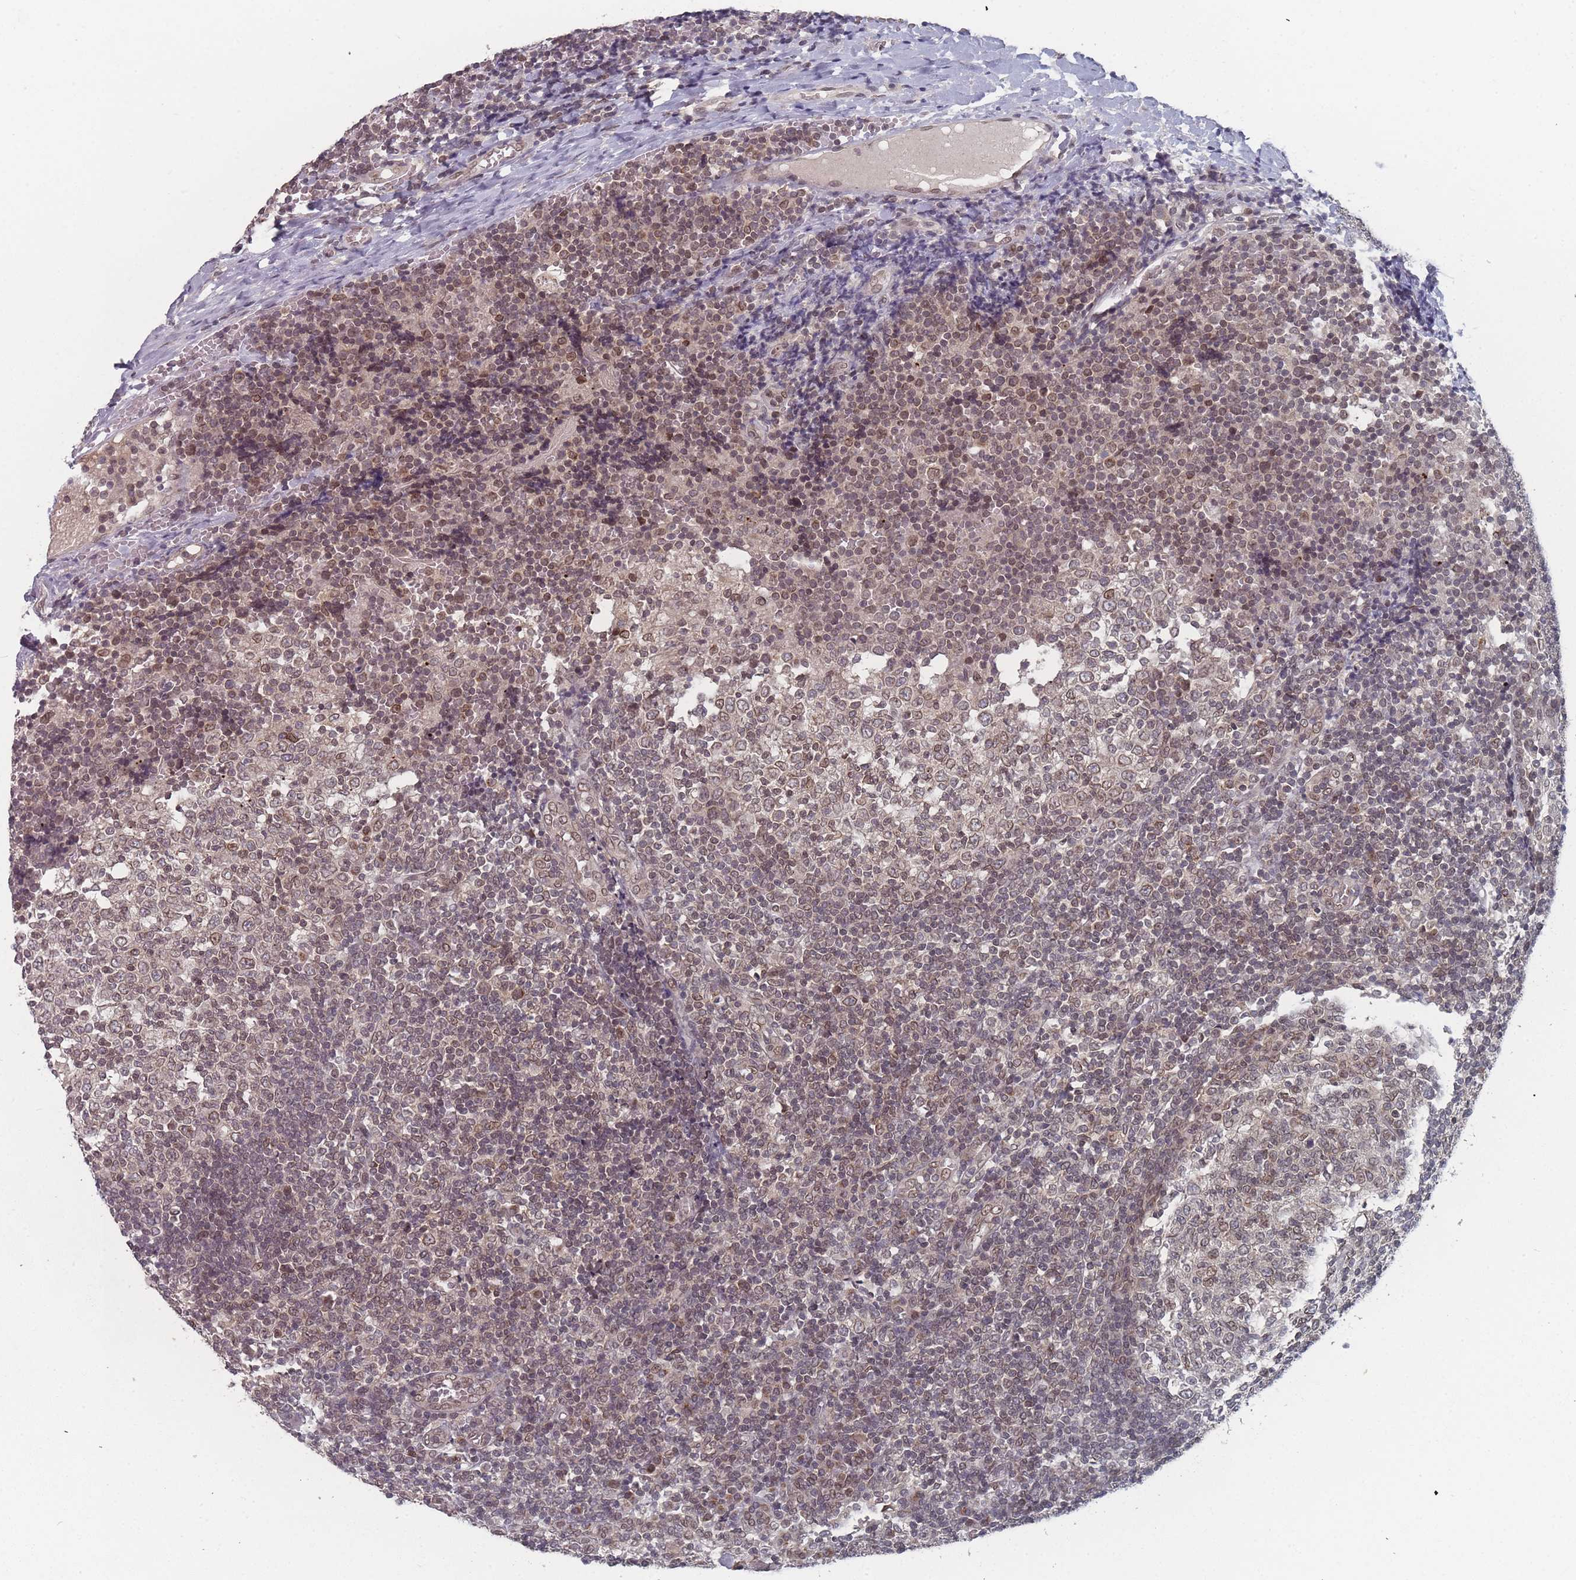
{"staining": {"intensity": "weak", "quantity": "25%-75%", "location": "nuclear"}, "tissue": "tonsil", "cell_type": "Germinal center cells", "image_type": "normal", "snomed": [{"axis": "morphology", "description": "Normal tissue, NOS"}, {"axis": "topography", "description": "Tonsil"}], "caption": "About 25%-75% of germinal center cells in unremarkable tonsil demonstrate weak nuclear protein staining as visualized by brown immunohistochemical staining.", "gene": "TBC1D25", "patient": {"sex": "female", "age": 19}}